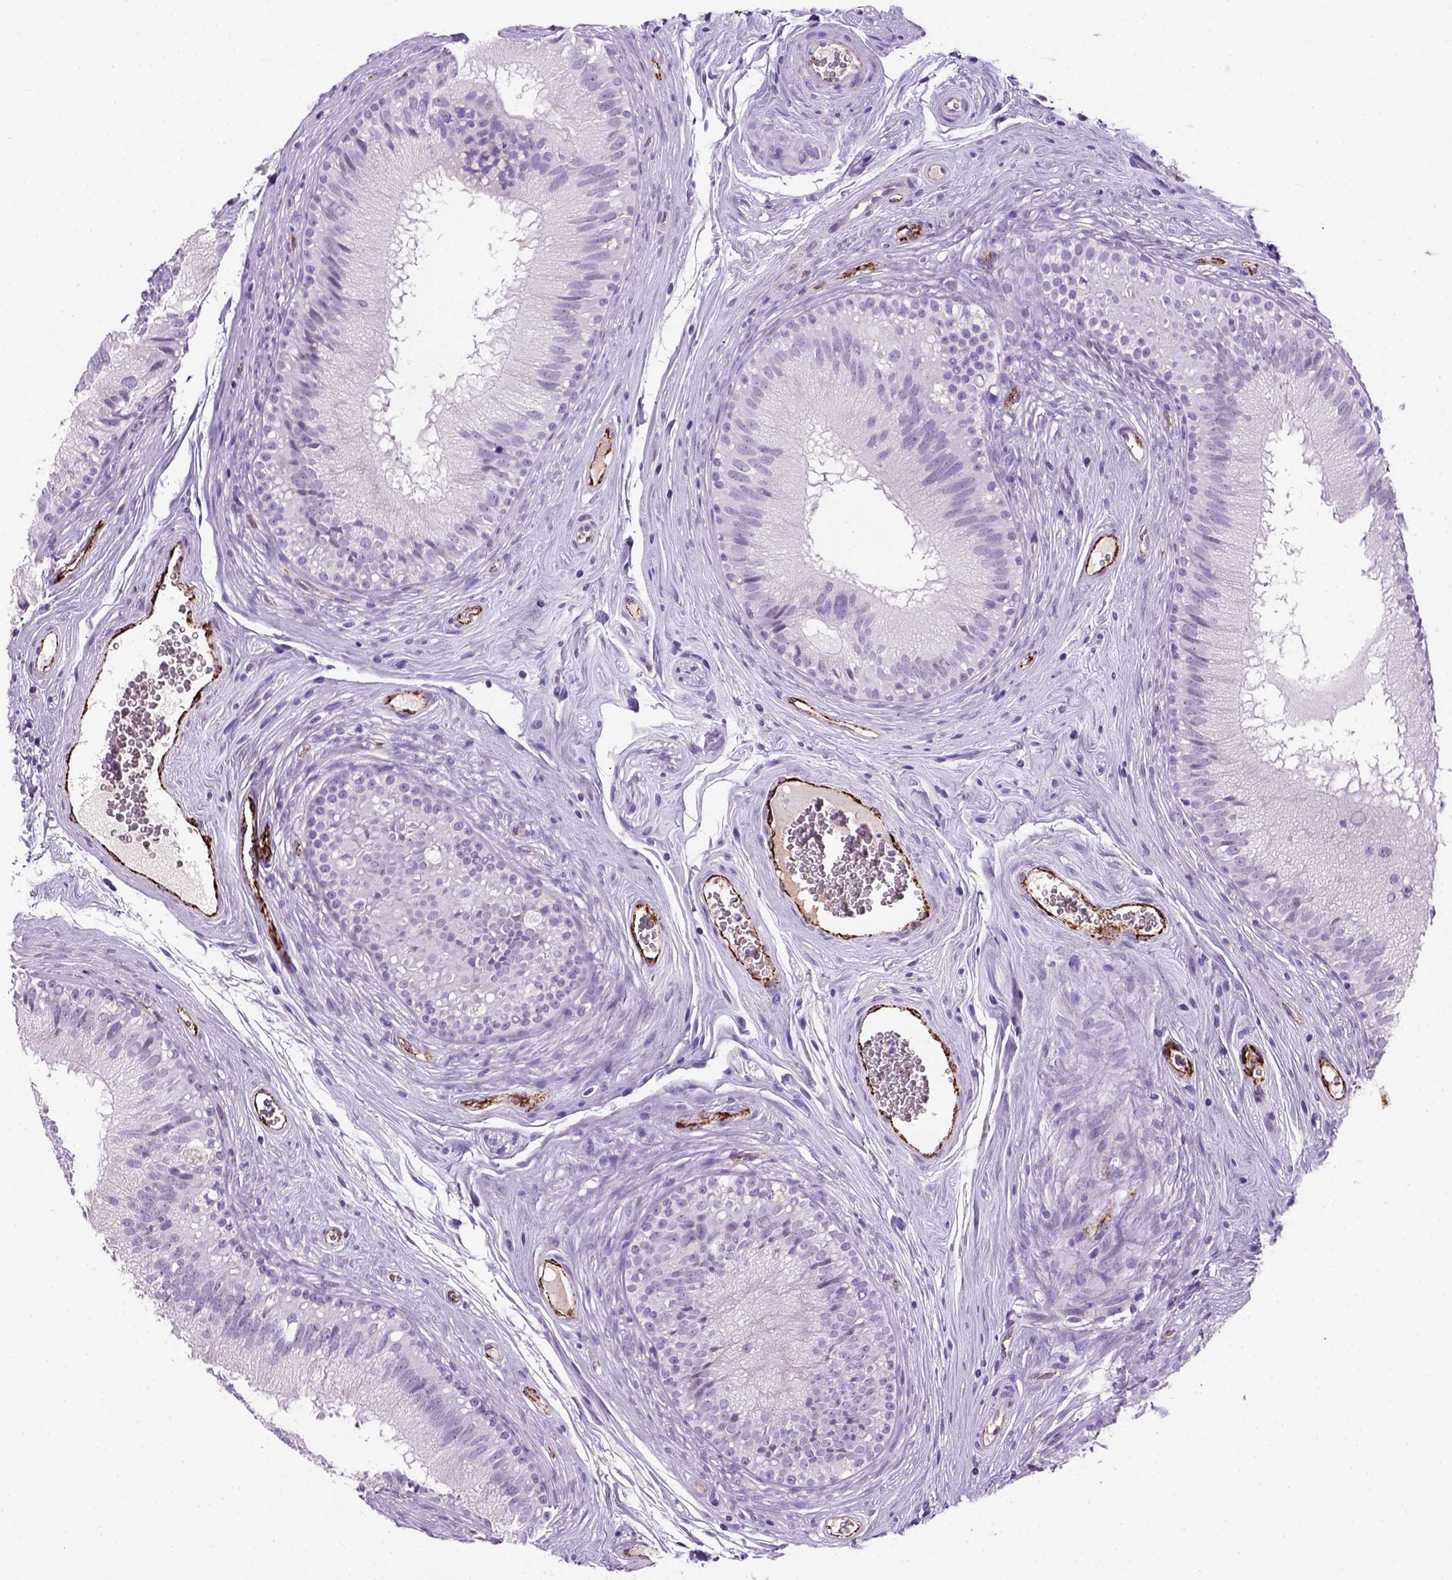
{"staining": {"intensity": "negative", "quantity": "none", "location": "none"}, "tissue": "epididymis", "cell_type": "Glandular cells", "image_type": "normal", "snomed": [{"axis": "morphology", "description": "Normal tissue, NOS"}, {"axis": "topography", "description": "Epididymis"}], "caption": "Immunohistochemistry photomicrograph of unremarkable epididymis: epididymis stained with DAB (3,3'-diaminobenzidine) reveals no significant protein staining in glandular cells.", "gene": "VWF", "patient": {"sex": "male", "age": 37}}